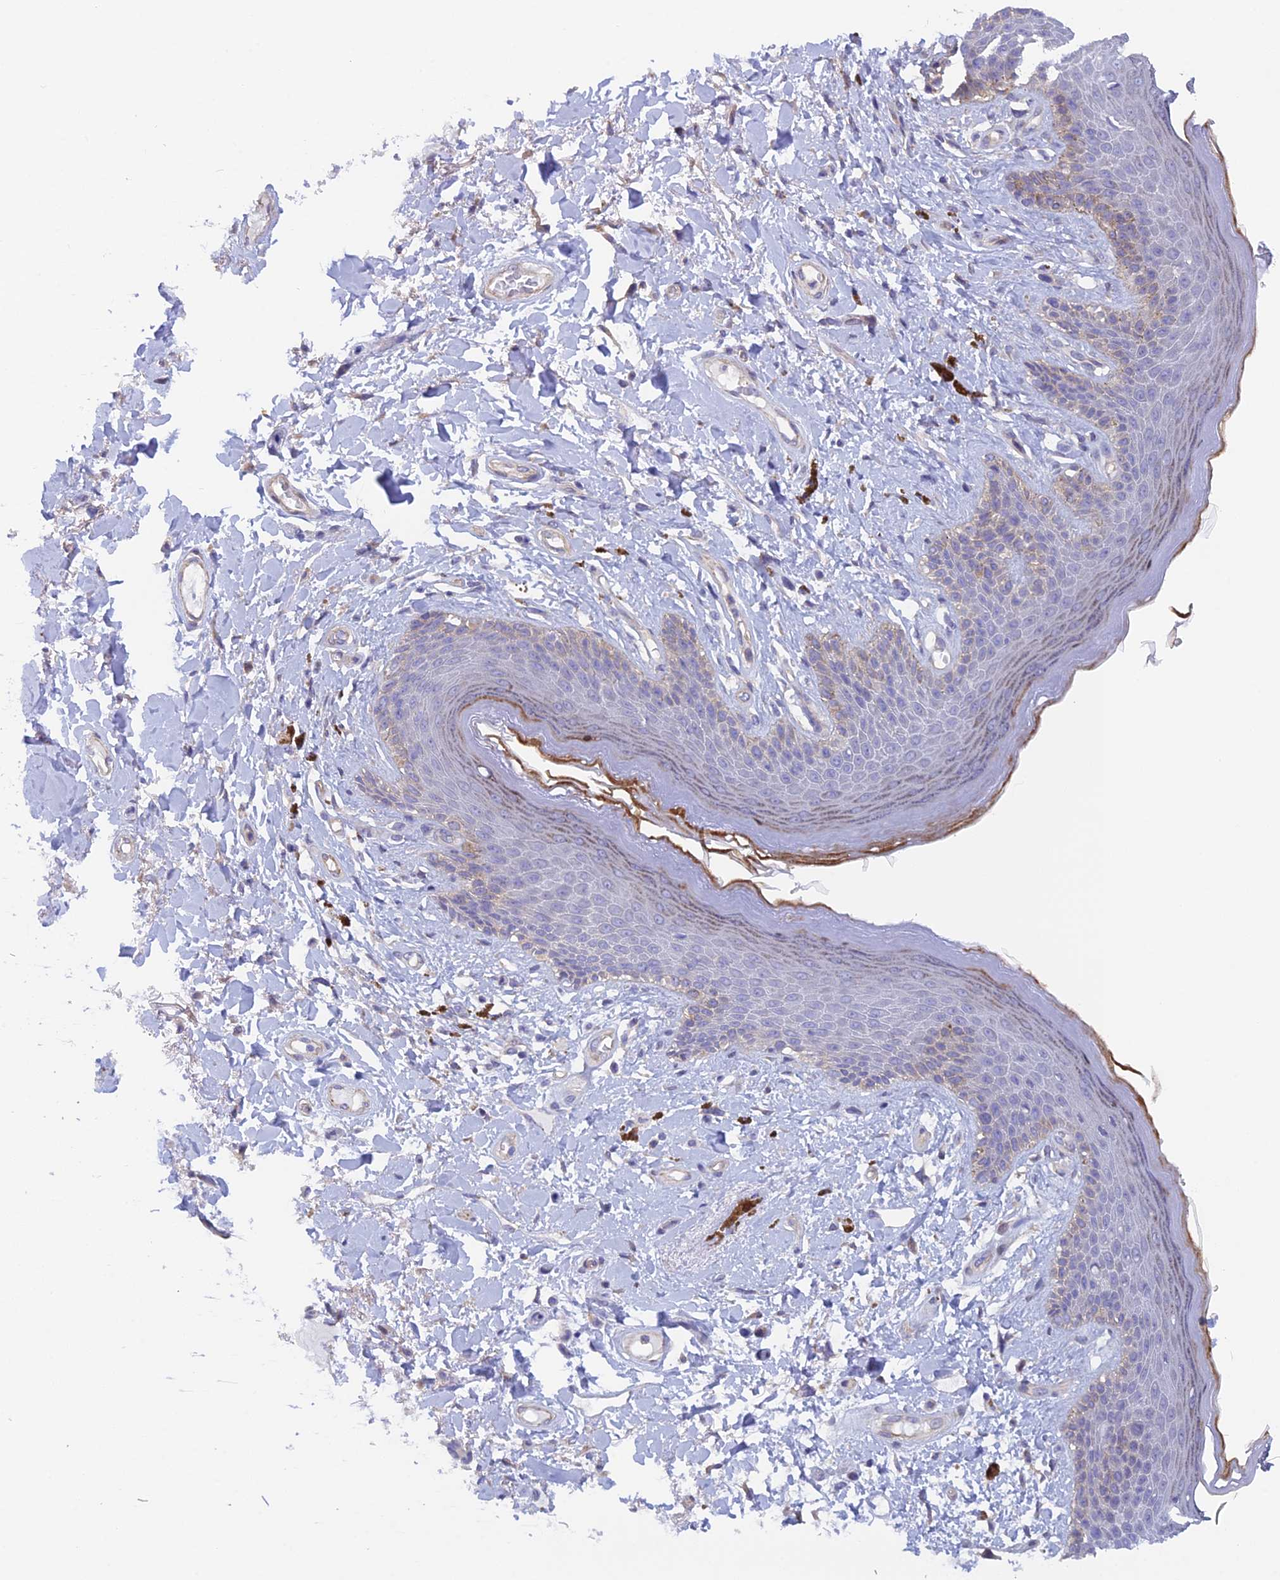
{"staining": {"intensity": "weak", "quantity": "25%-75%", "location": "cytoplasmic/membranous"}, "tissue": "skin", "cell_type": "Epidermal cells", "image_type": "normal", "snomed": [{"axis": "morphology", "description": "Normal tissue, NOS"}, {"axis": "topography", "description": "Anal"}], "caption": "IHC of benign skin displays low levels of weak cytoplasmic/membranous expression in about 25%-75% of epidermal cells. (DAB (3,3'-diaminobenzidine) IHC, brown staining for protein, blue staining for nuclei).", "gene": "FZR1", "patient": {"sex": "female", "age": 78}}